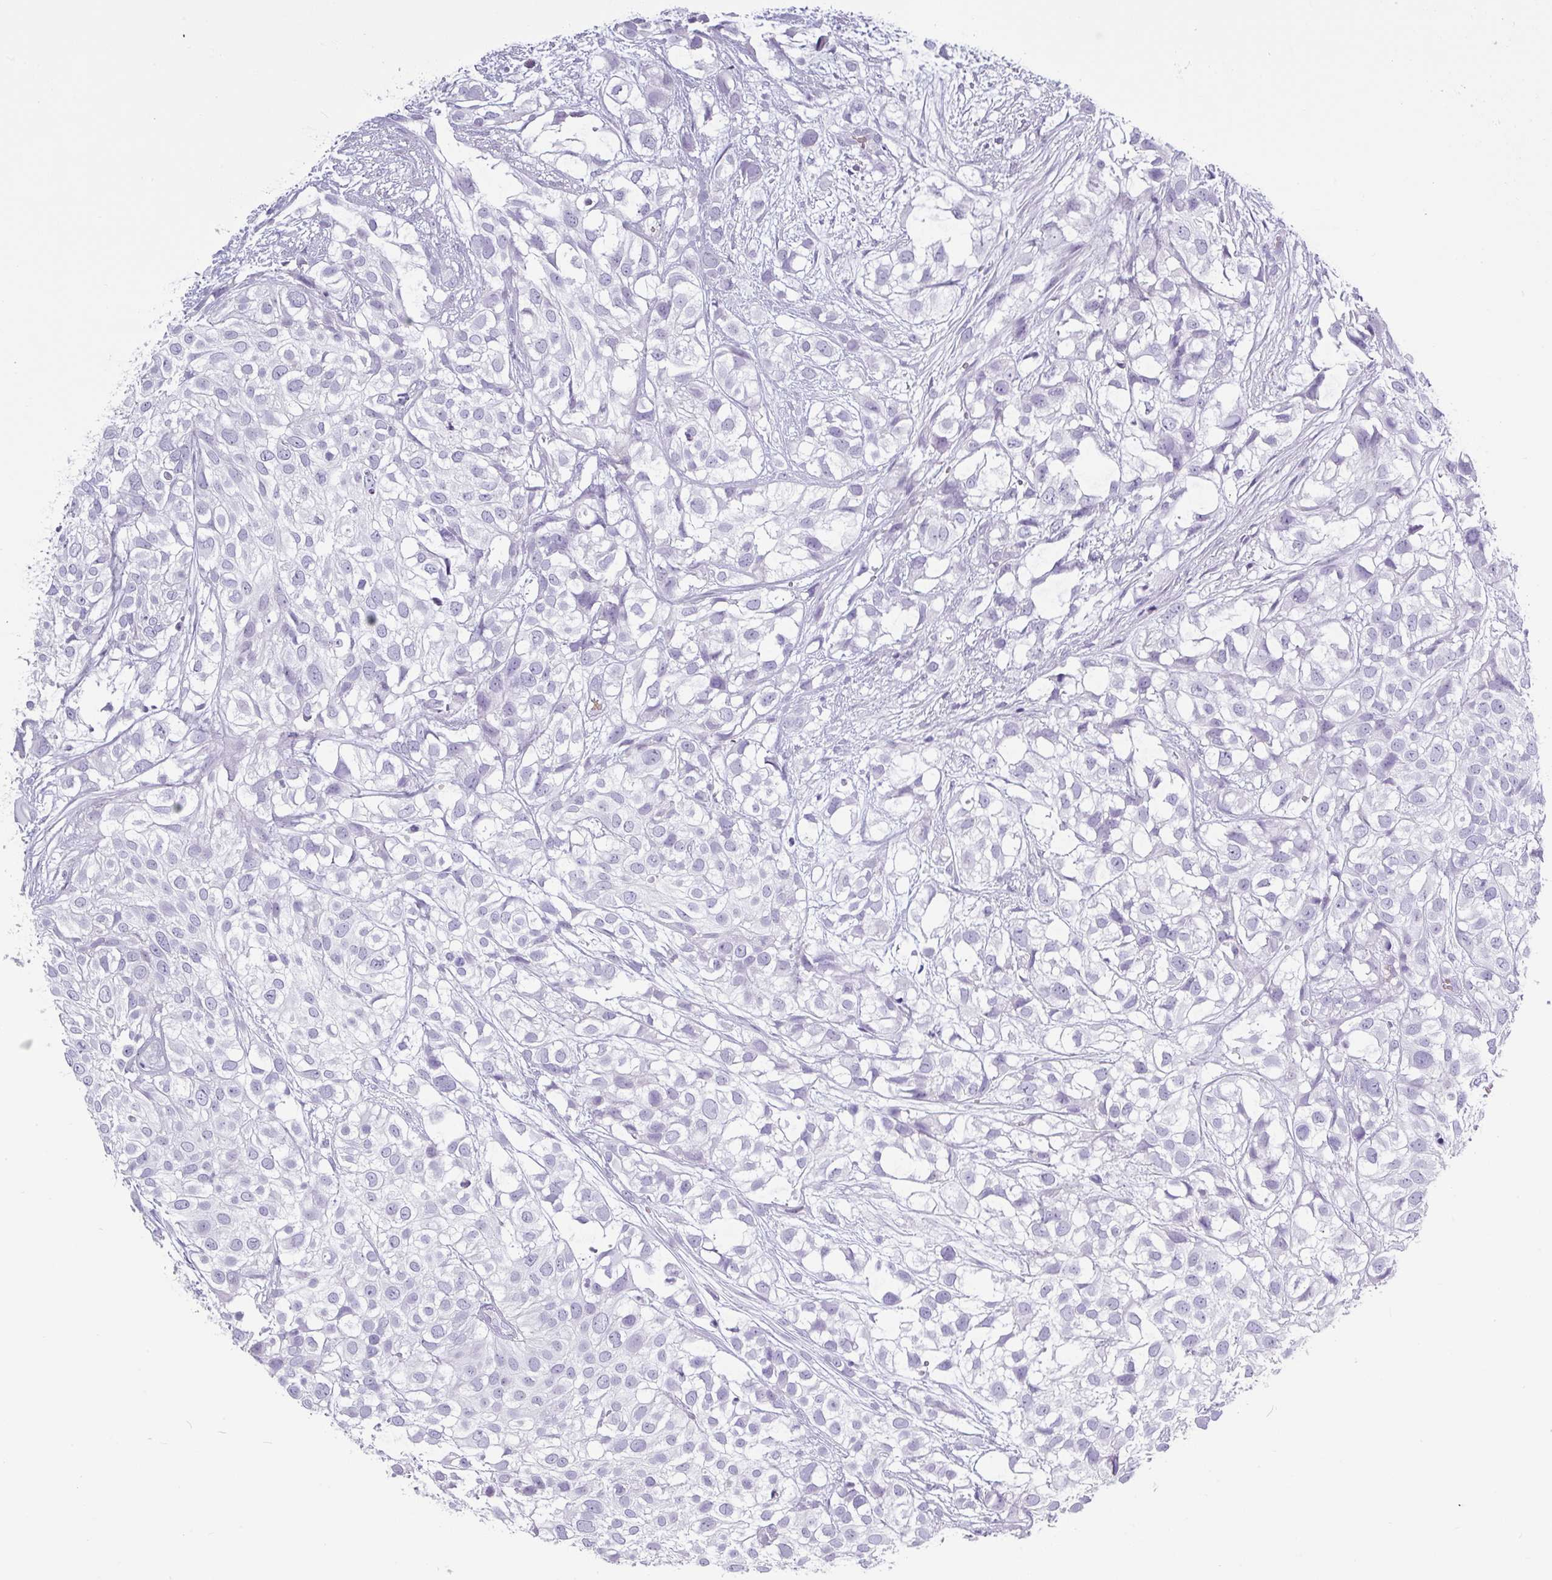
{"staining": {"intensity": "negative", "quantity": "none", "location": "none"}, "tissue": "urothelial cancer", "cell_type": "Tumor cells", "image_type": "cancer", "snomed": [{"axis": "morphology", "description": "Urothelial carcinoma, High grade"}, {"axis": "topography", "description": "Urinary bladder"}], "caption": "Tumor cells are negative for protein expression in human urothelial cancer.", "gene": "CRYBB2", "patient": {"sex": "male", "age": 56}}